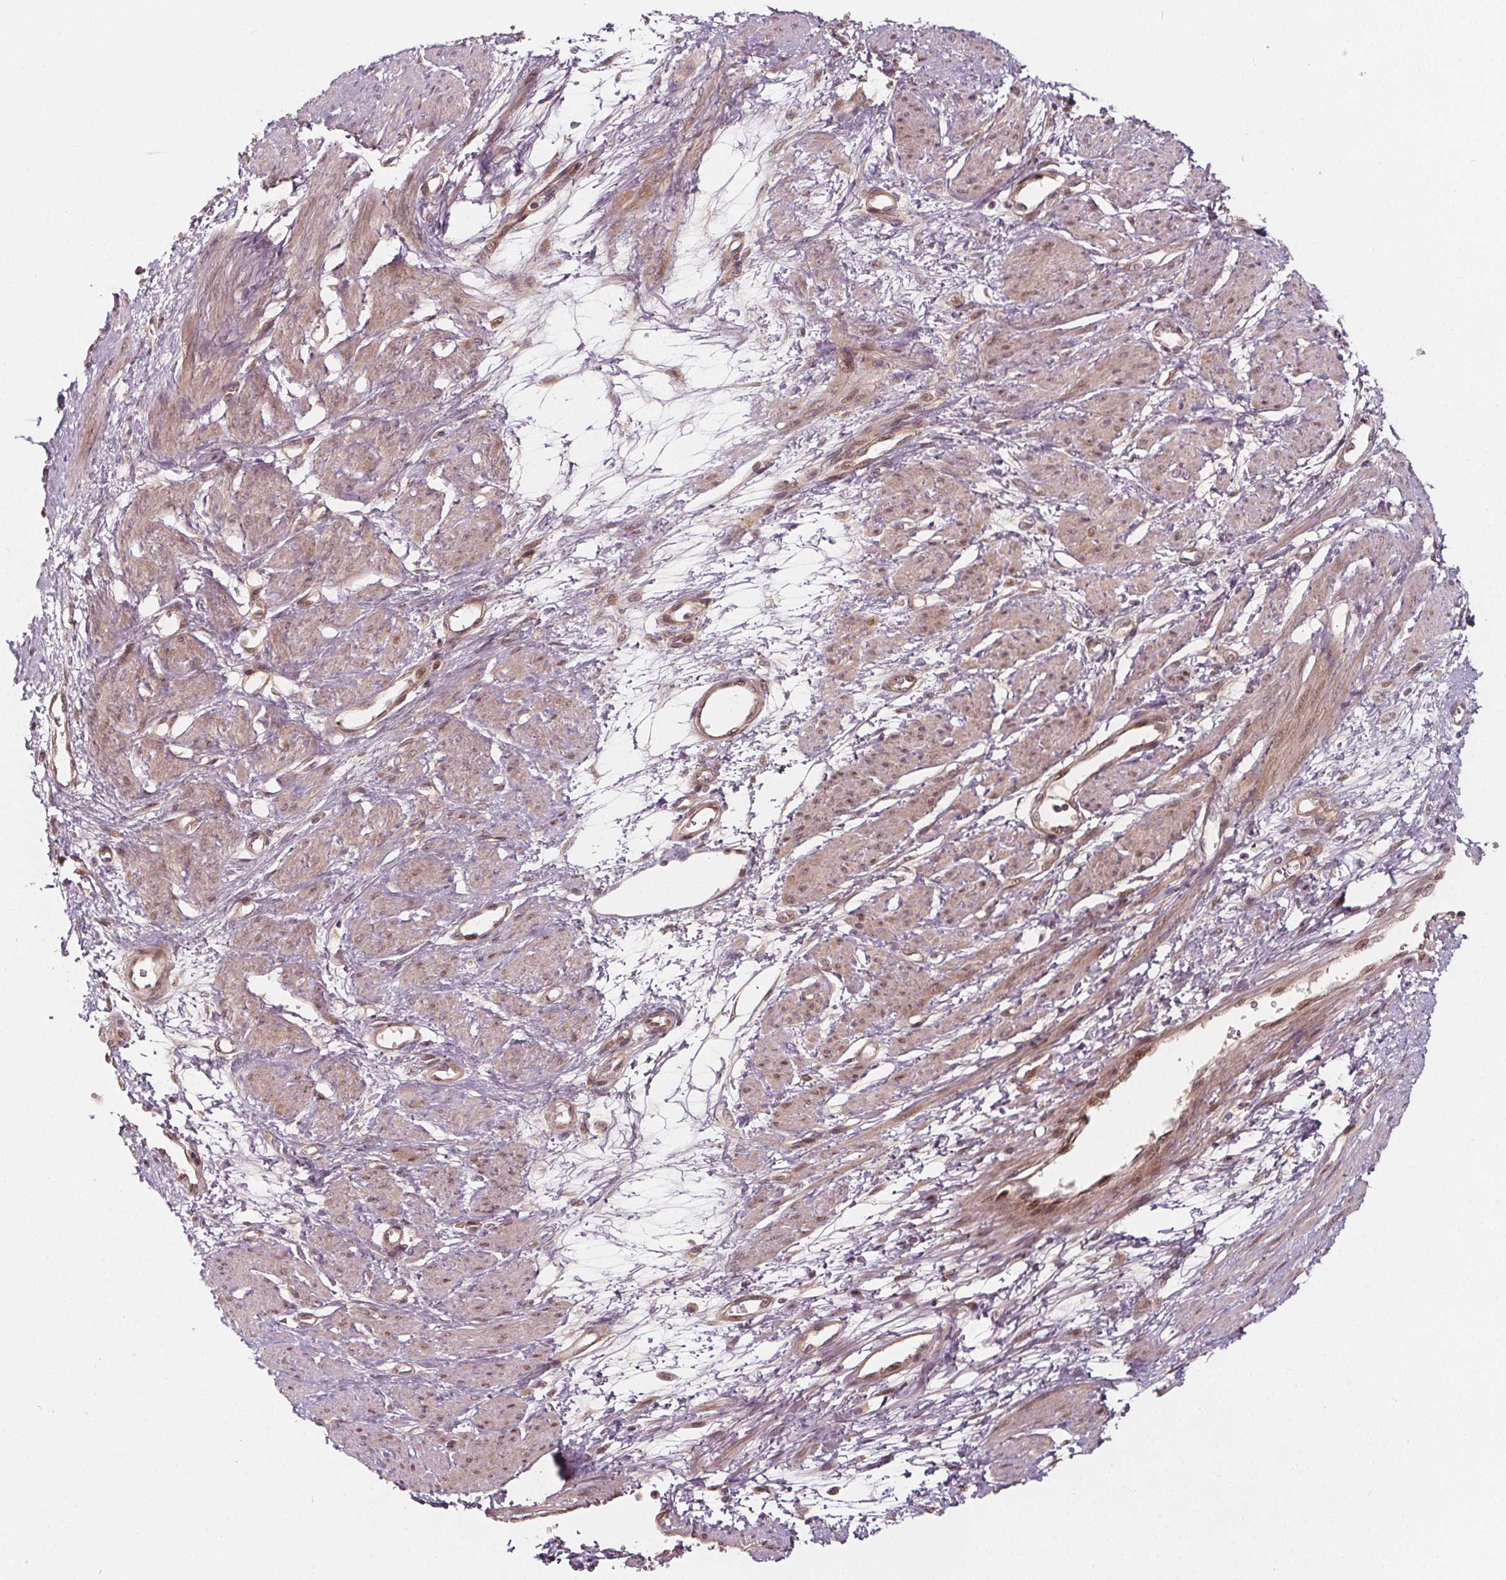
{"staining": {"intensity": "weak", "quantity": ">75%", "location": "cytoplasmic/membranous,nuclear"}, "tissue": "smooth muscle", "cell_type": "Smooth muscle cells", "image_type": "normal", "snomed": [{"axis": "morphology", "description": "Normal tissue, NOS"}, {"axis": "topography", "description": "Smooth muscle"}, {"axis": "topography", "description": "Uterus"}], "caption": "Weak cytoplasmic/membranous,nuclear expression is seen in approximately >75% of smooth muscle cells in benign smooth muscle.", "gene": "AKT1S1", "patient": {"sex": "female", "age": 39}}